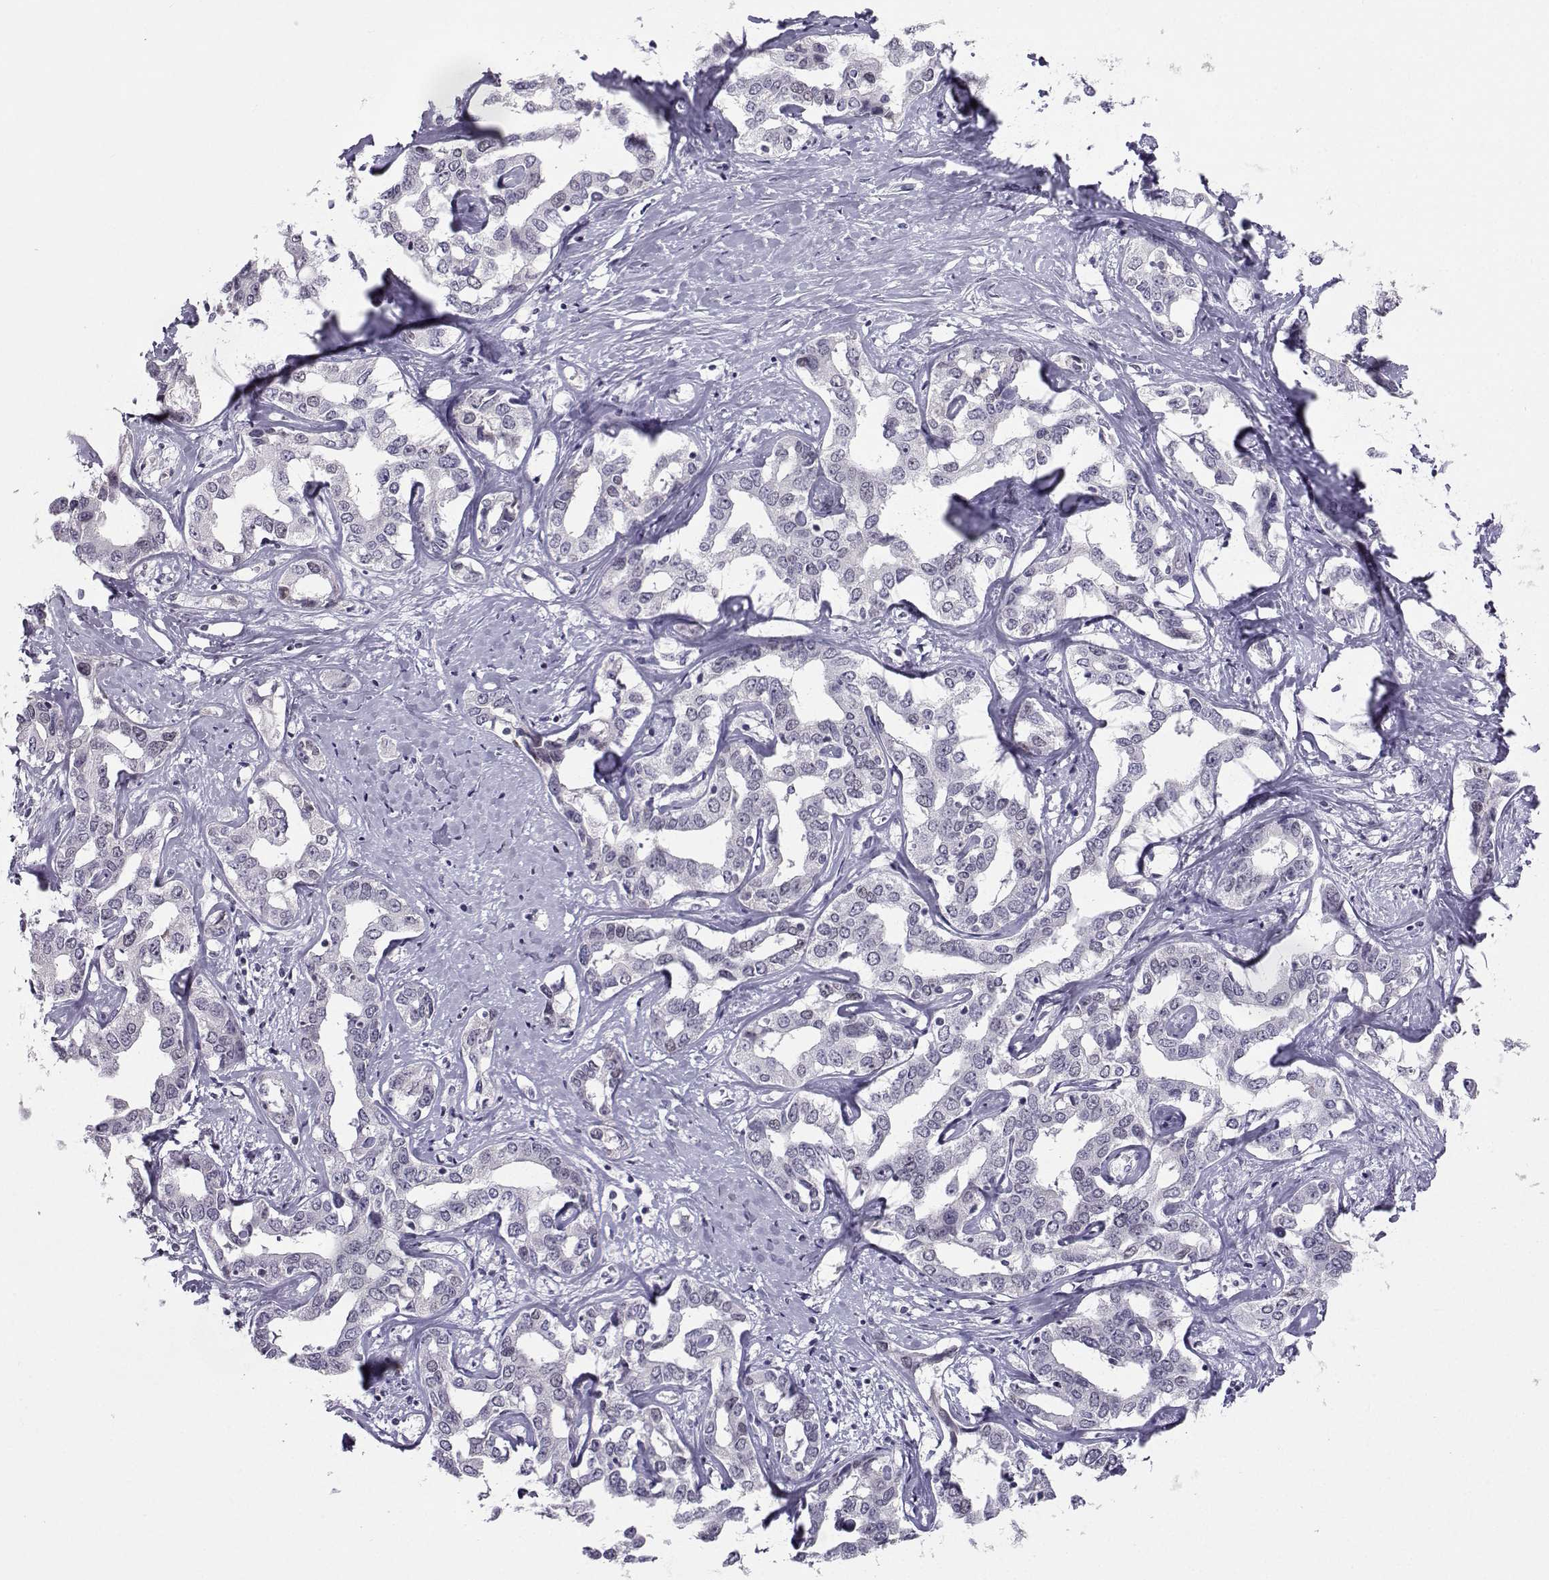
{"staining": {"intensity": "negative", "quantity": "none", "location": "none"}, "tissue": "liver cancer", "cell_type": "Tumor cells", "image_type": "cancer", "snomed": [{"axis": "morphology", "description": "Cholangiocarcinoma"}, {"axis": "topography", "description": "Liver"}], "caption": "Immunohistochemical staining of human cholangiocarcinoma (liver) reveals no significant expression in tumor cells. (DAB (3,3'-diaminobenzidine) immunohistochemistry visualized using brightfield microscopy, high magnification).", "gene": "LHX1", "patient": {"sex": "male", "age": 59}}